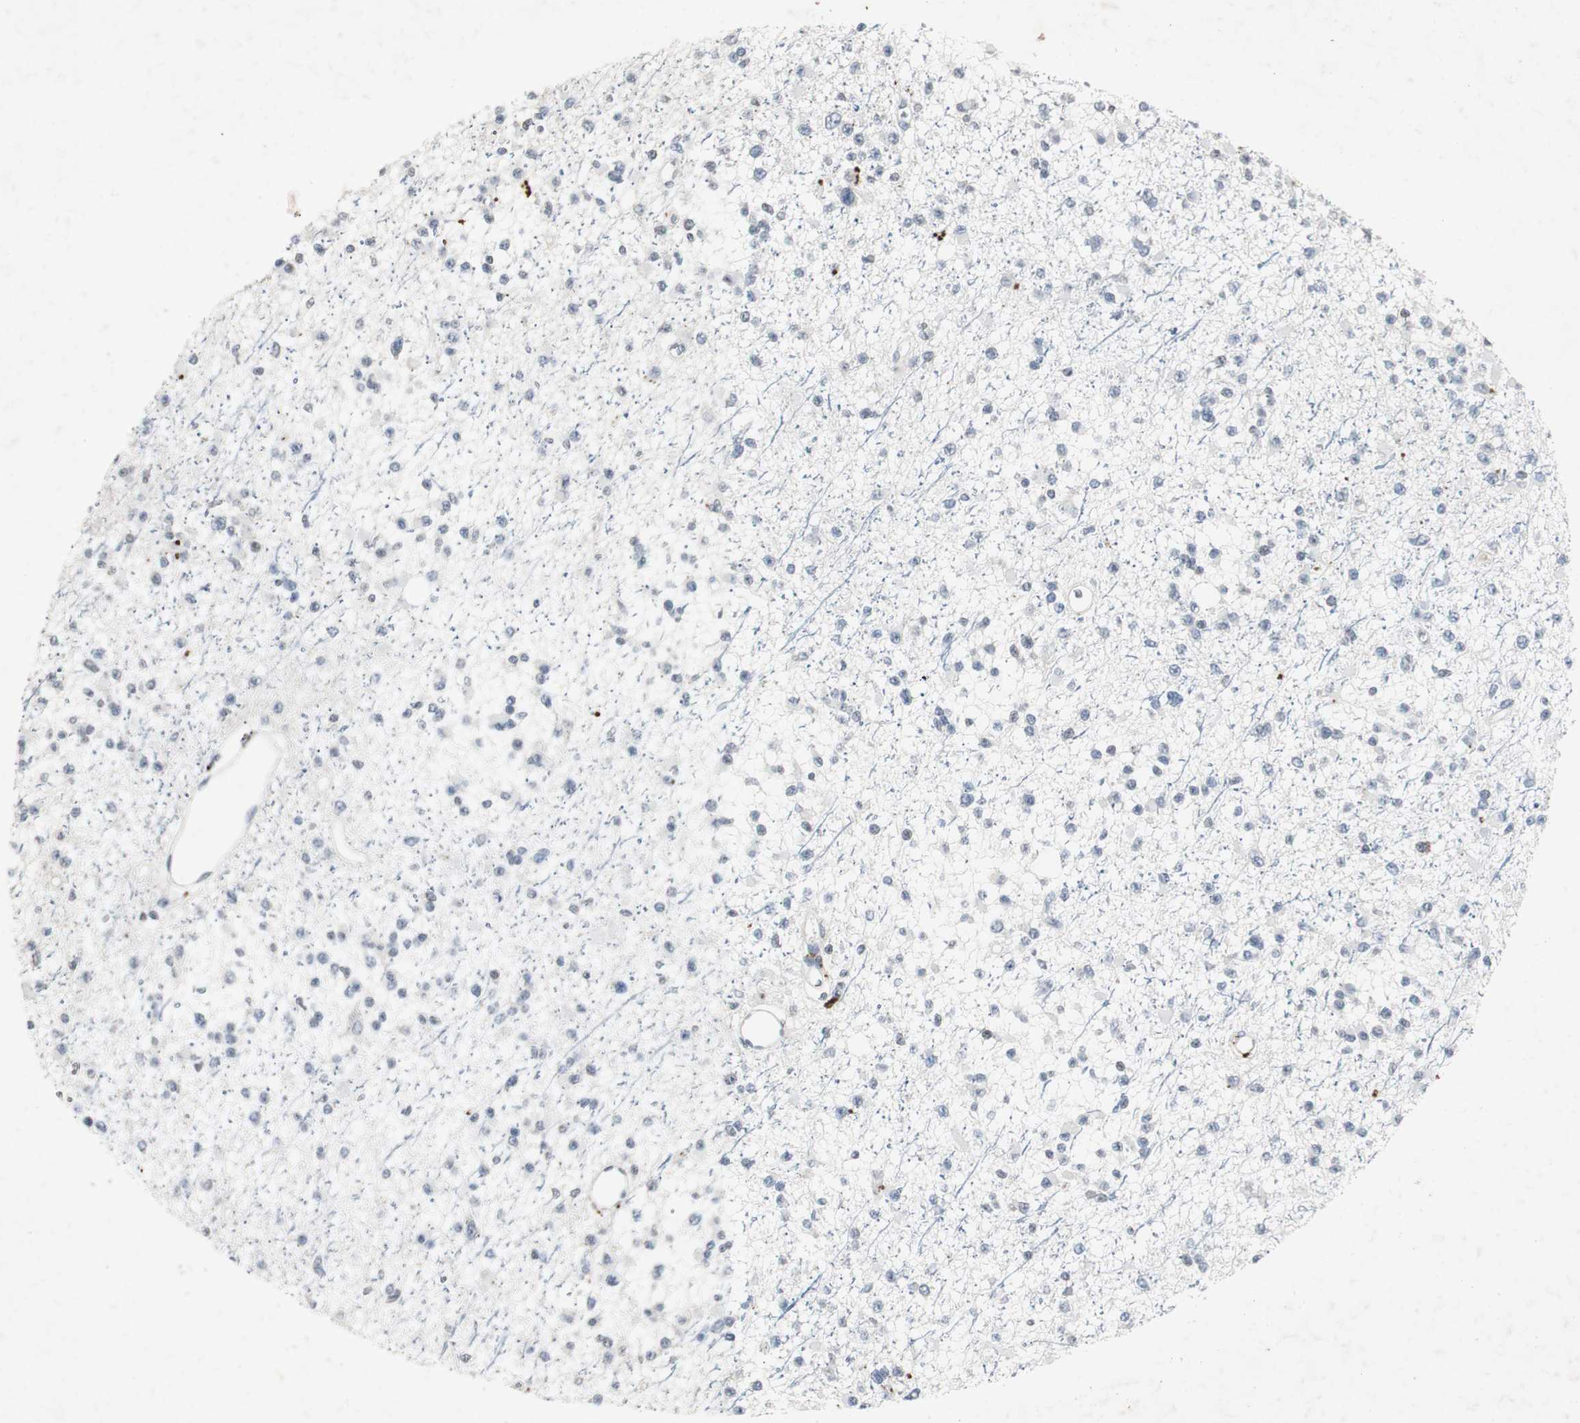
{"staining": {"intensity": "weak", "quantity": "25%-75%", "location": "nuclear"}, "tissue": "glioma", "cell_type": "Tumor cells", "image_type": "cancer", "snomed": [{"axis": "morphology", "description": "Glioma, malignant, Low grade"}, {"axis": "topography", "description": "Brain"}], "caption": "Glioma stained with IHC exhibits weak nuclear positivity in approximately 25%-75% of tumor cells. (Brightfield microscopy of DAB IHC at high magnification).", "gene": "ADNP2", "patient": {"sex": "female", "age": 22}}